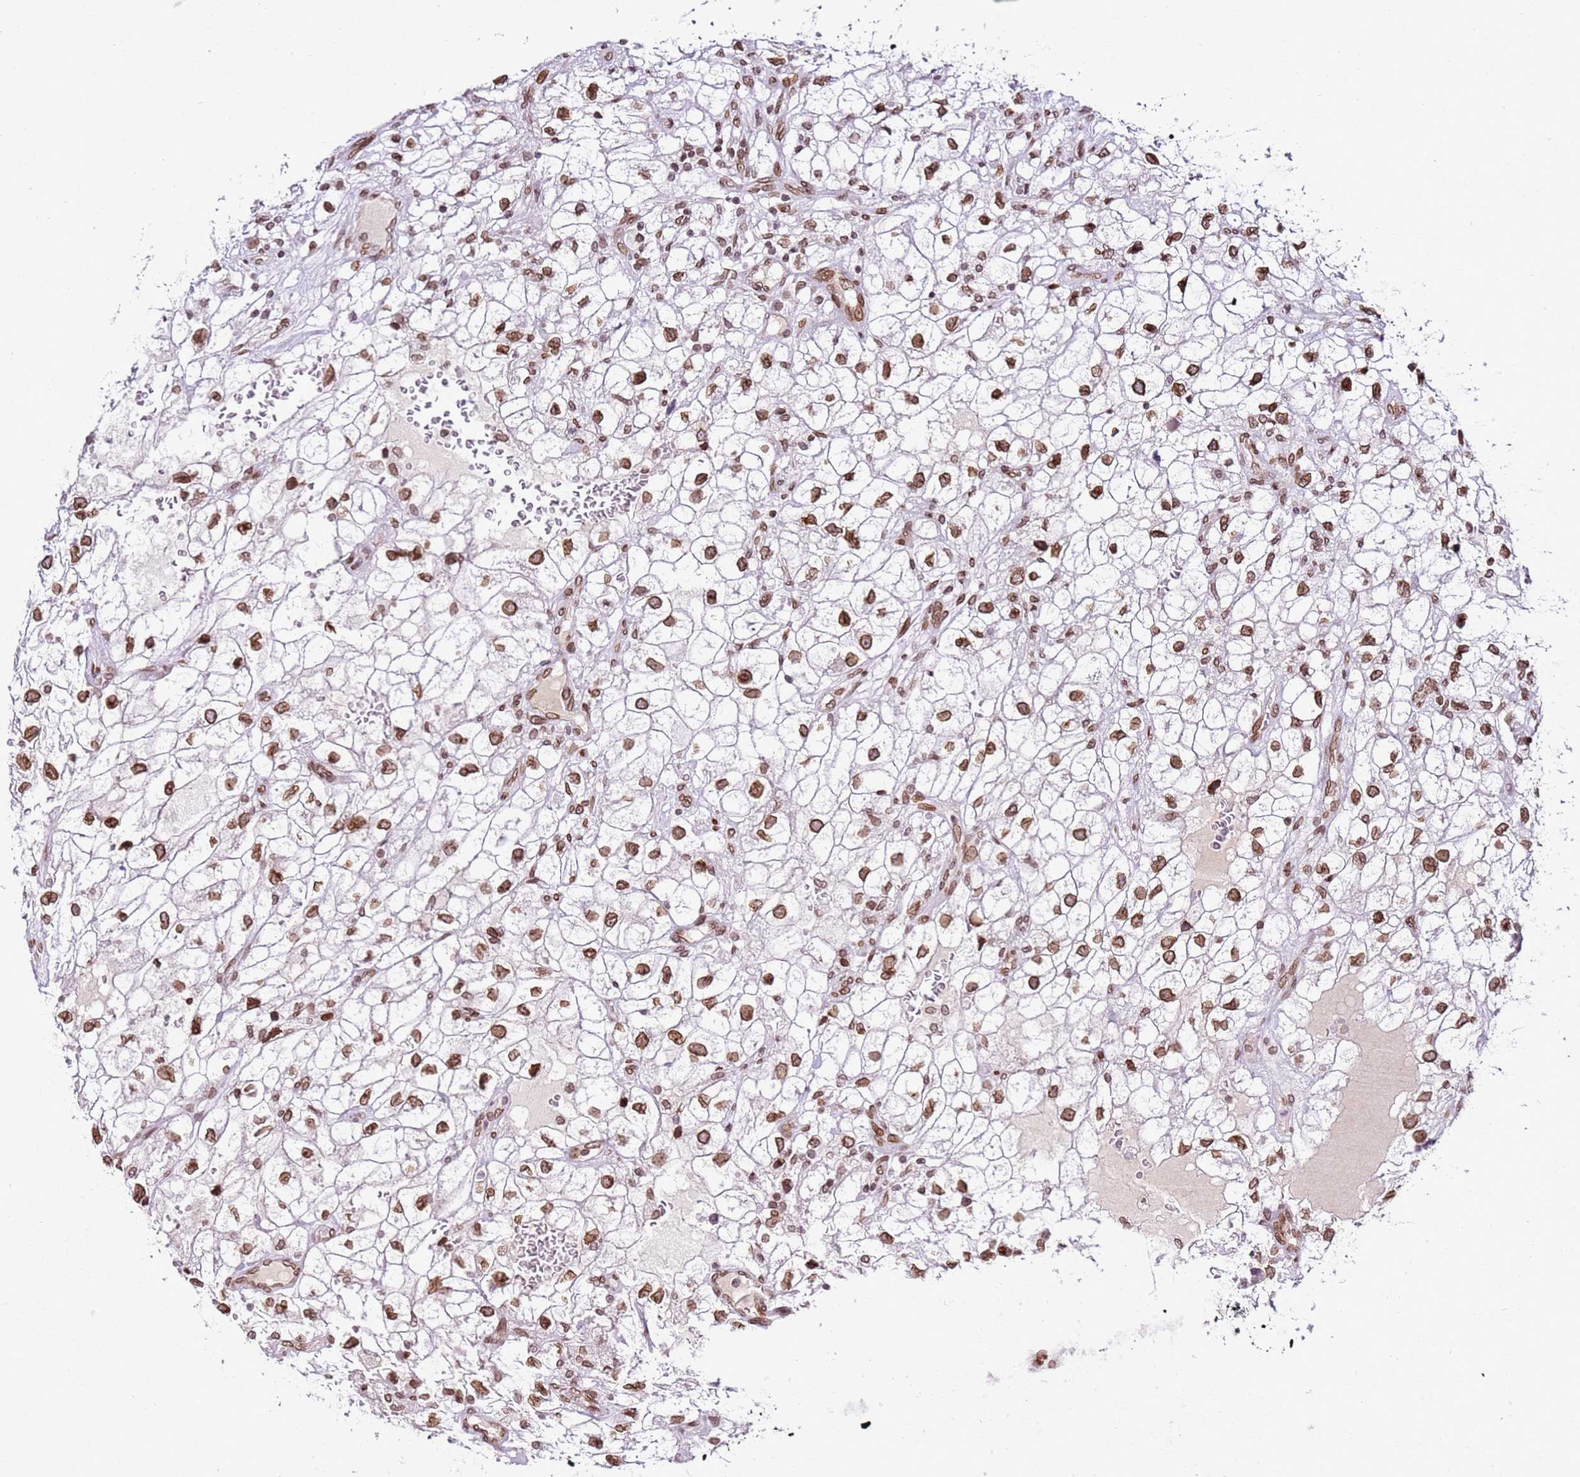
{"staining": {"intensity": "strong", "quantity": ">75%", "location": "nuclear"}, "tissue": "renal cancer", "cell_type": "Tumor cells", "image_type": "cancer", "snomed": [{"axis": "morphology", "description": "Adenocarcinoma, NOS"}, {"axis": "topography", "description": "Kidney"}], "caption": "Strong nuclear positivity for a protein is identified in approximately >75% of tumor cells of renal adenocarcinoma using immunohistochemistry (IHC).", "gene": "POU6F1", "patient": {"sex": "male", "age": 59}}